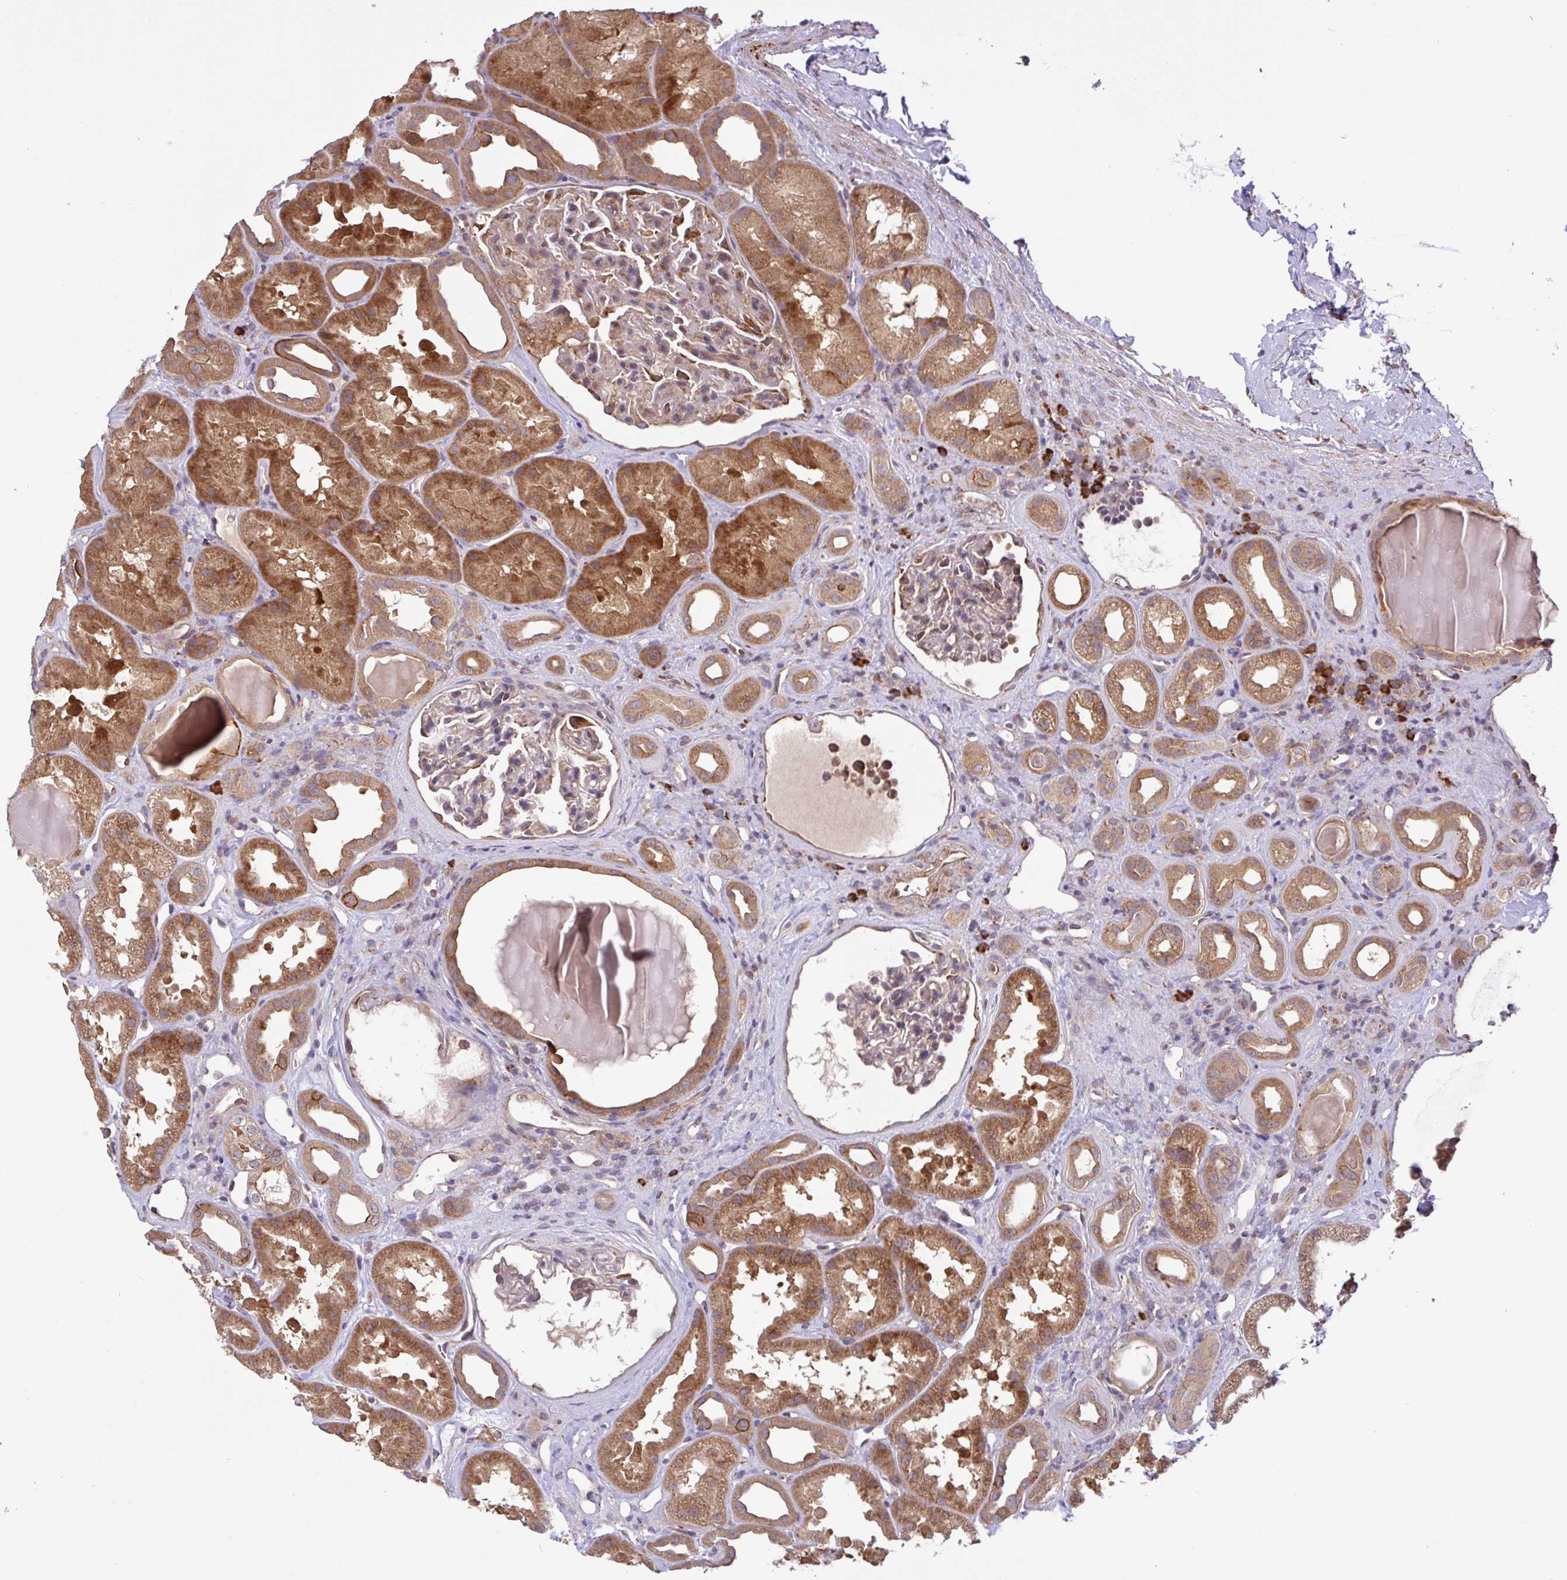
{"staining": {"intensity": "moderate", "quantity": "<25%", "location": "cytoplasmic/membranous"}, "tissue": "kidney", "cell_type": "Cells in glomeruli", "image_type": "normal", "snomed": [{"axis": "morphology", "description": "Normal tissue, NOS"}, {"axis": "topography", "description": "Kidney"}], "caption": "The image demonstrates a brown stain indicating the presence of a protein in the cytoplasmic/membranous of cells in glomeruli in kidney. (DAB (3,3'-diaminobenzidine) IHC, brown staining for protein, blue staining for nuclei).", "gene": "INTS10", "patient": {"sex": "male", "age": 61}}